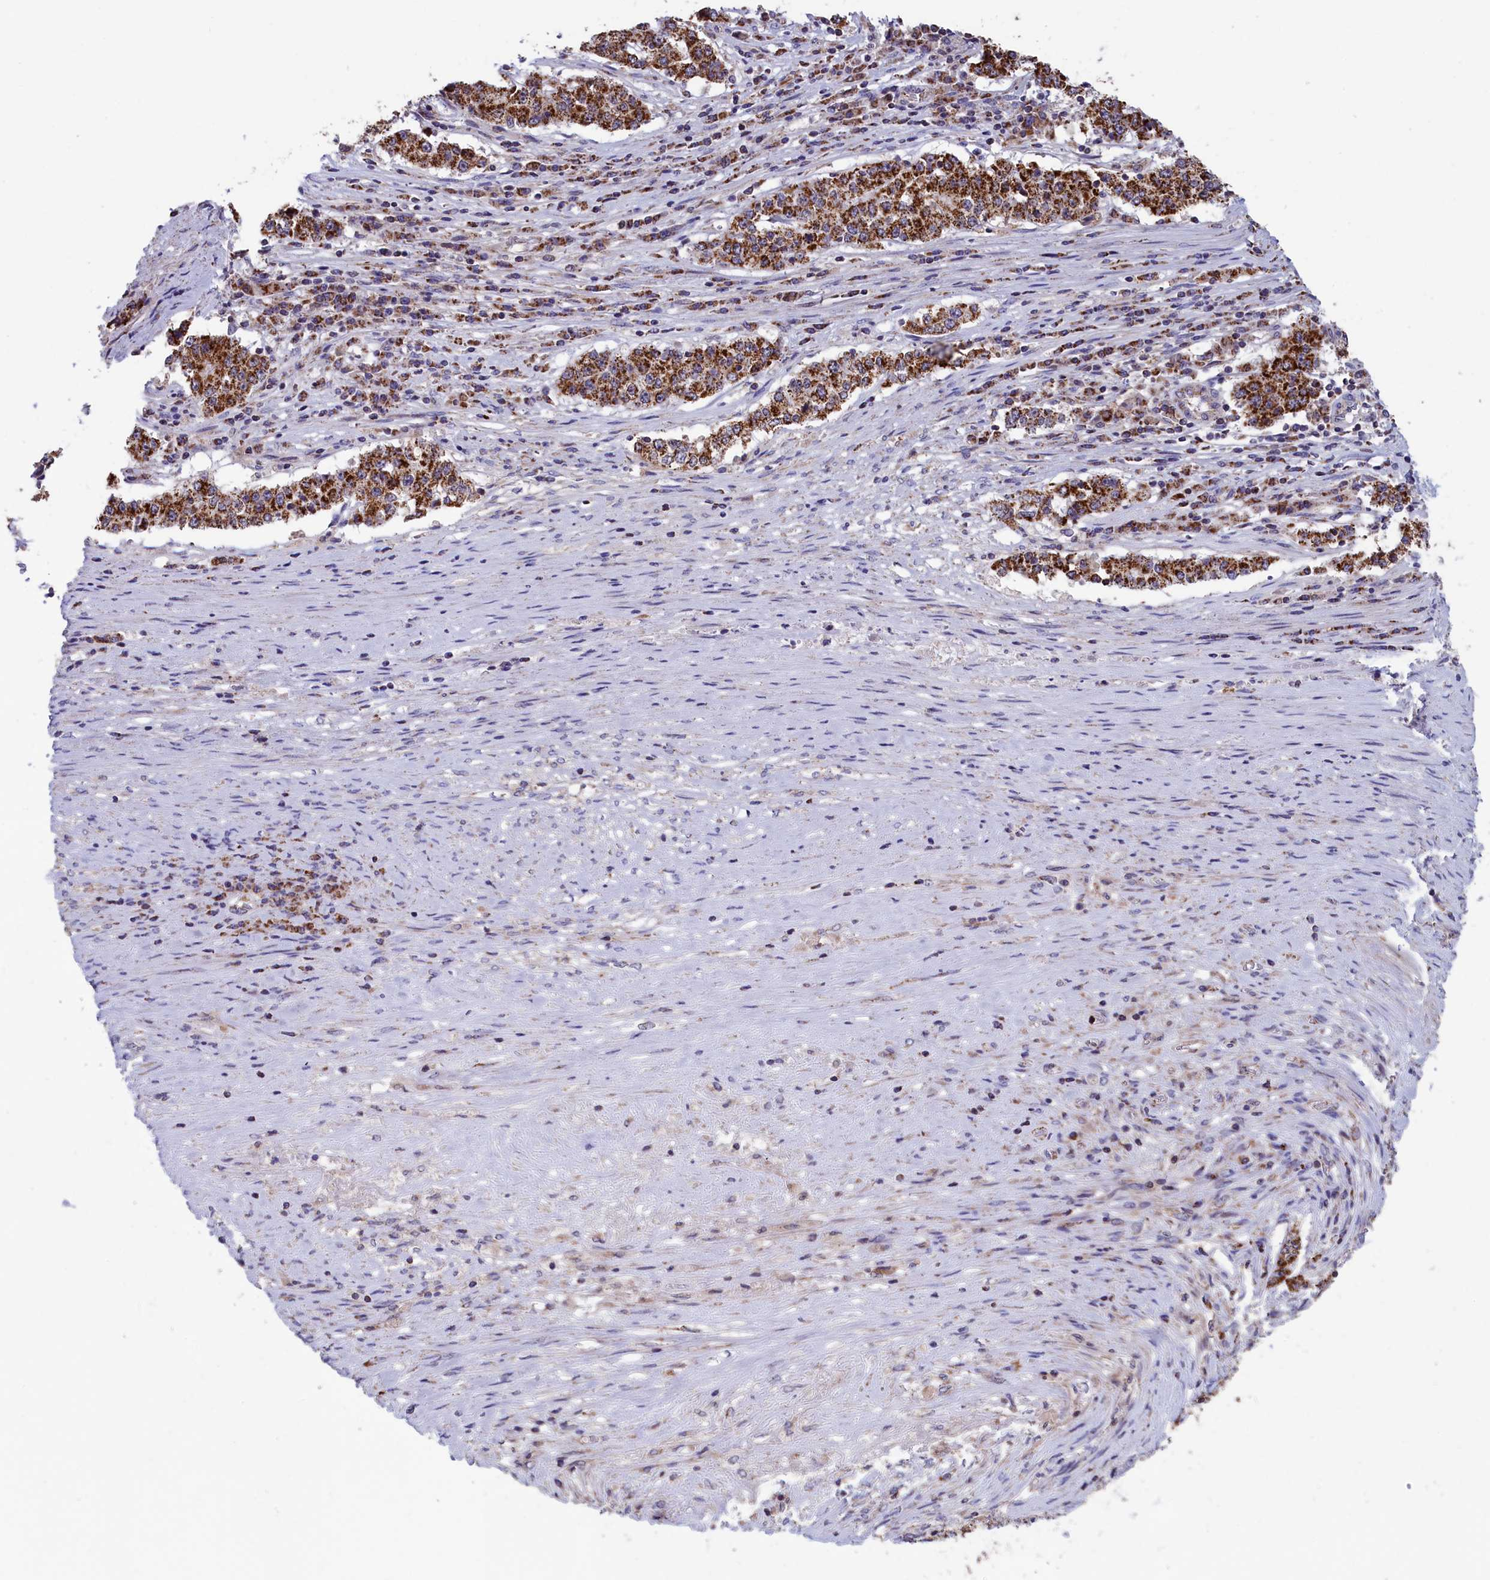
{"staining": {"intensity": "strong", "quantity": ">75%", "location": "cytoplasmic/membranous"}, "tissue": "stomach cancer", "cell_type": "Tumor cells", "image_type": "cancer", "snomed": [{"axis": "morphology", "description": "Adenocarcinoma, NOS"}, {"axis": "topography", "description": "Stomach"}], "caption": "Immunohistochemistry of human stomach cancer (adenocarcinoma) reveals high levels of strong cytoplasmic/membranous positivity in about >75% of tumor cells.", "gene": "TIMM44", "patient": {"sex": "male", "age": 59}}